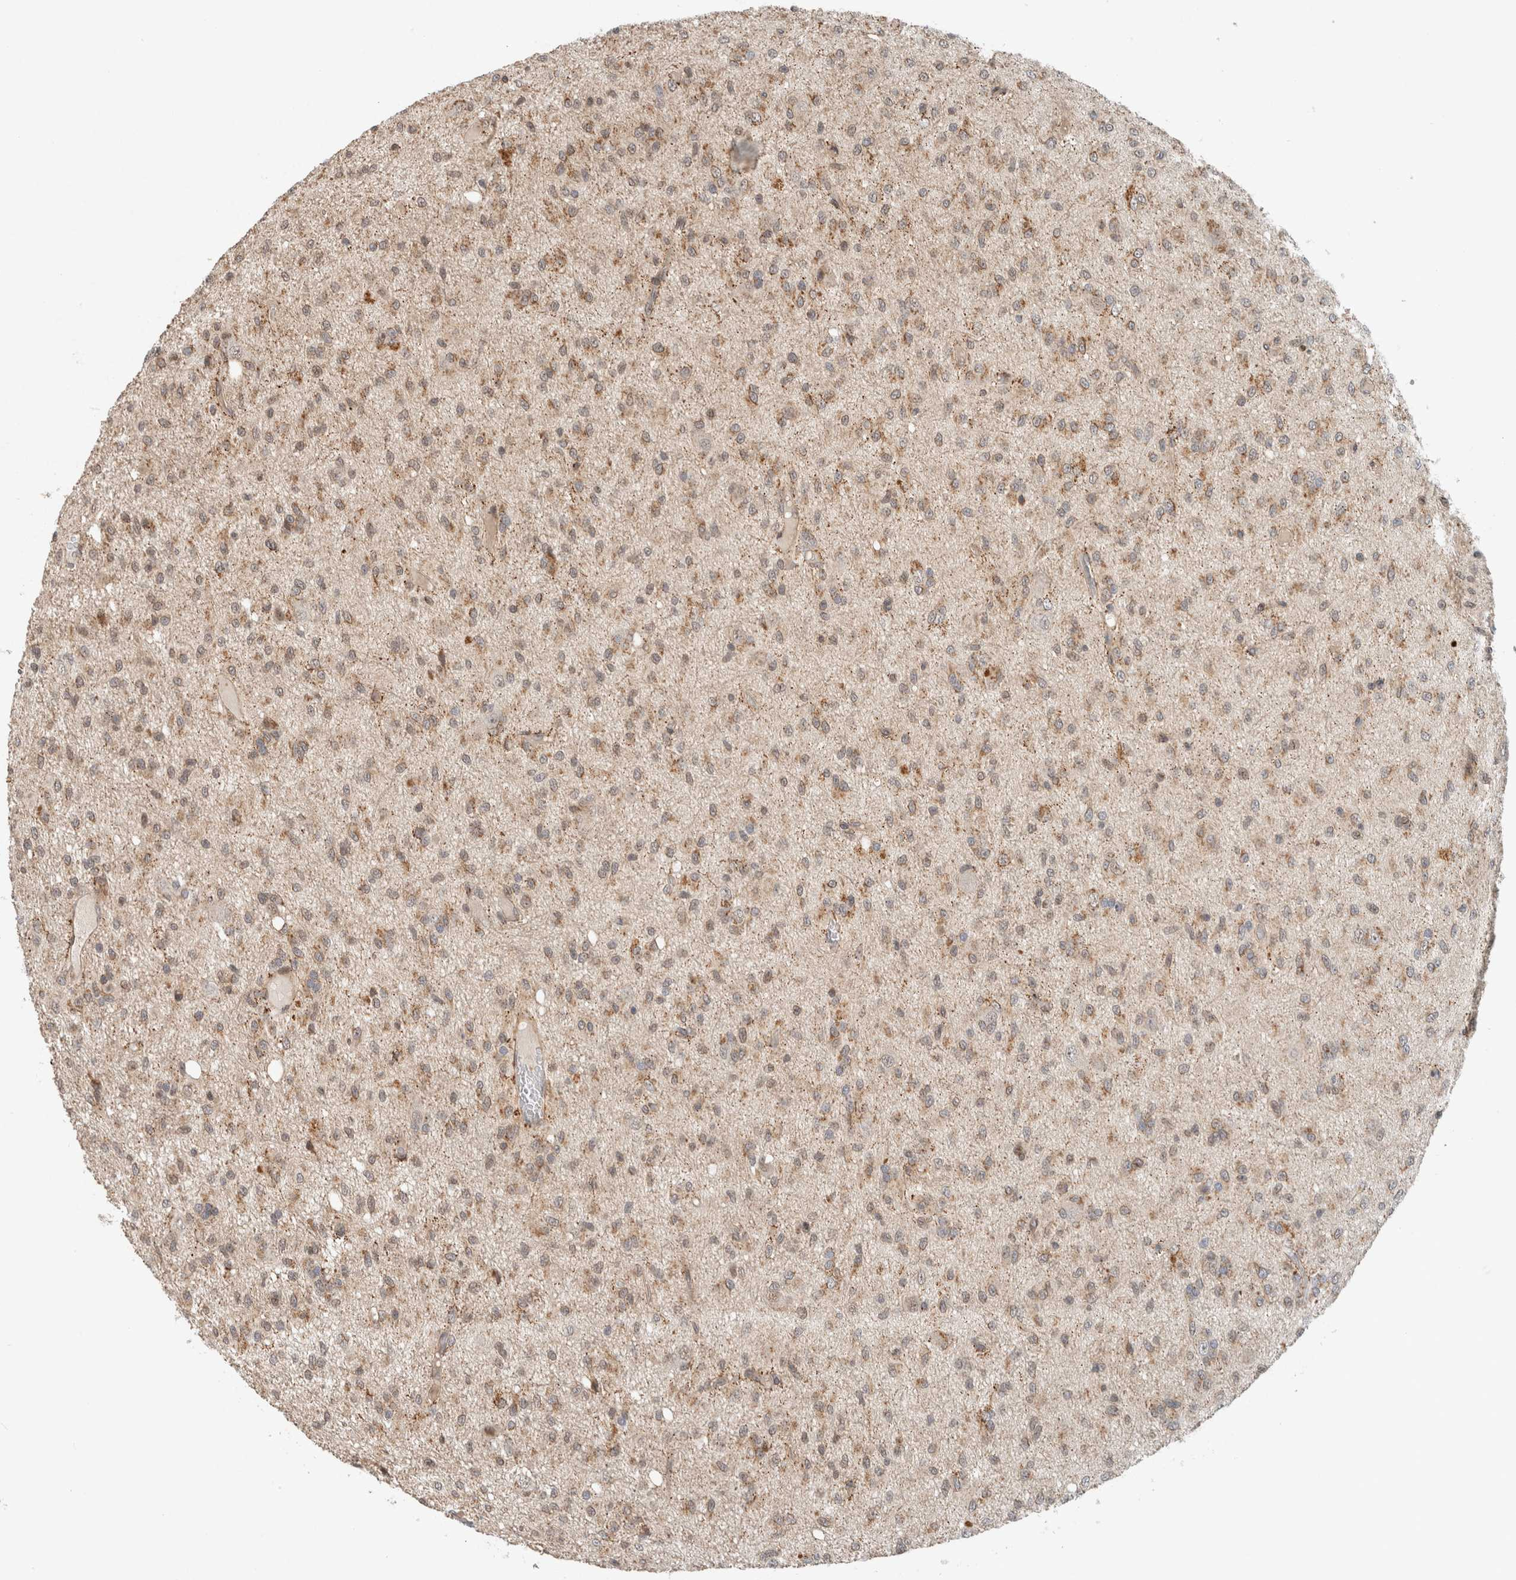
{"staining": {"intensity": "weak", "quantity": ">75%", "location": "cytoplasmic/membranous"}, "tissue": "glioma", "cell_type": "Tumor cells", "image_type": "cancer", "snomed": [{"axis": "morphology", "description": "Glioma, malignant, High grade"}, {"axis": "topography", "description": "Brain"}], "caption": "This is an image of IHC staining of malignant glioma (high-grade), which shows weak positivity in the cytoplasmic/membranous of tumor cells.", "gene": "CAAP1", "patient": {"sex": "female", "age": 59}}